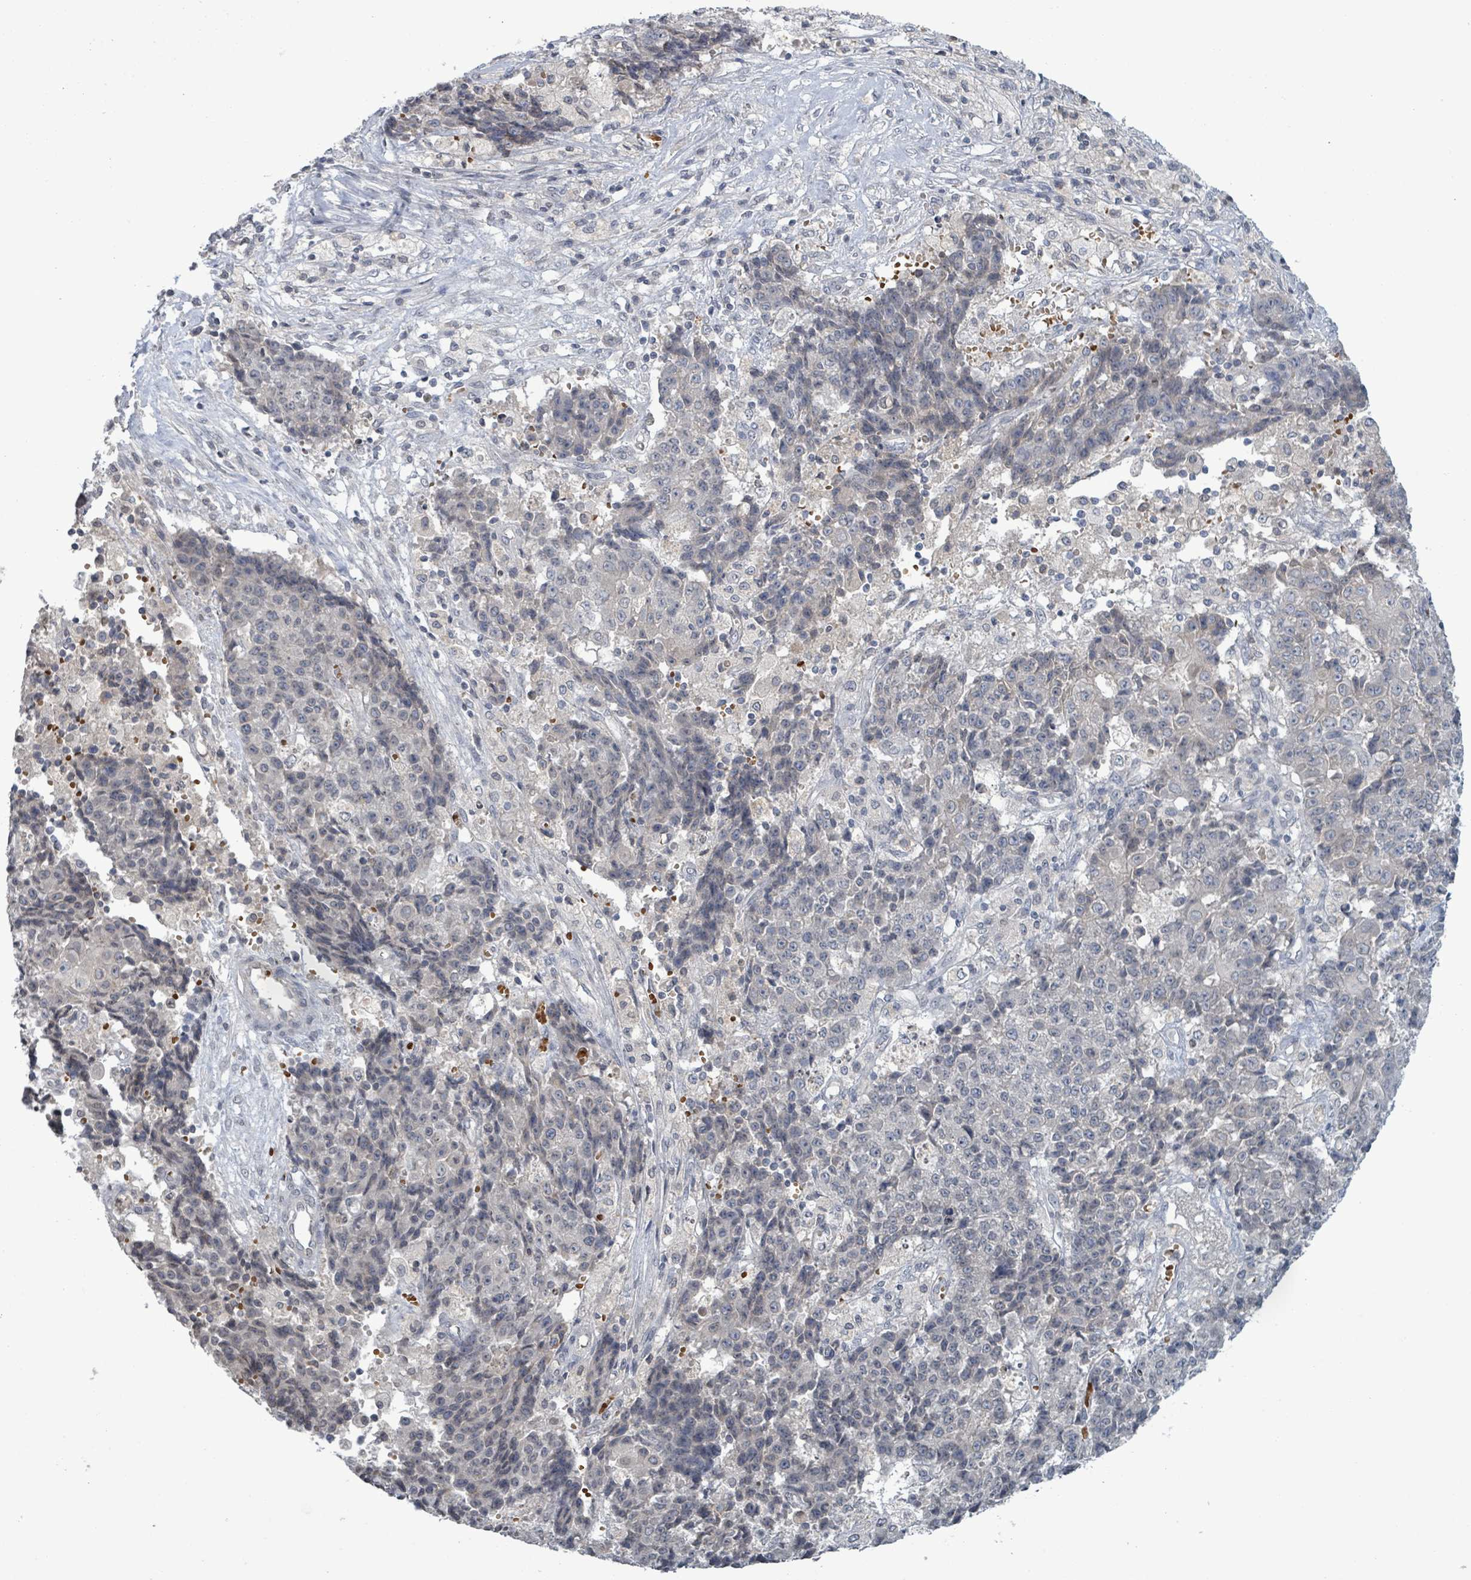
{"staining": {"intensity": "negative", "quantity": "none", "location": "none"}, "tissue": "ovarian cancer", "cell_type": "Tumor cells", "image_type": "cancer", "snomed": [{"axis": "morphology", "description": "Carcinoma, endometroid"}, {"axis": "topography", "description": "Ovary"}], "caption": "Immunohistochemistry (IHC) of human endometroid carcinoma (ovarian) displays no staining in tumor cells.", "gene": "GRM8", "patient": {"sex": "female", "age": 42}}